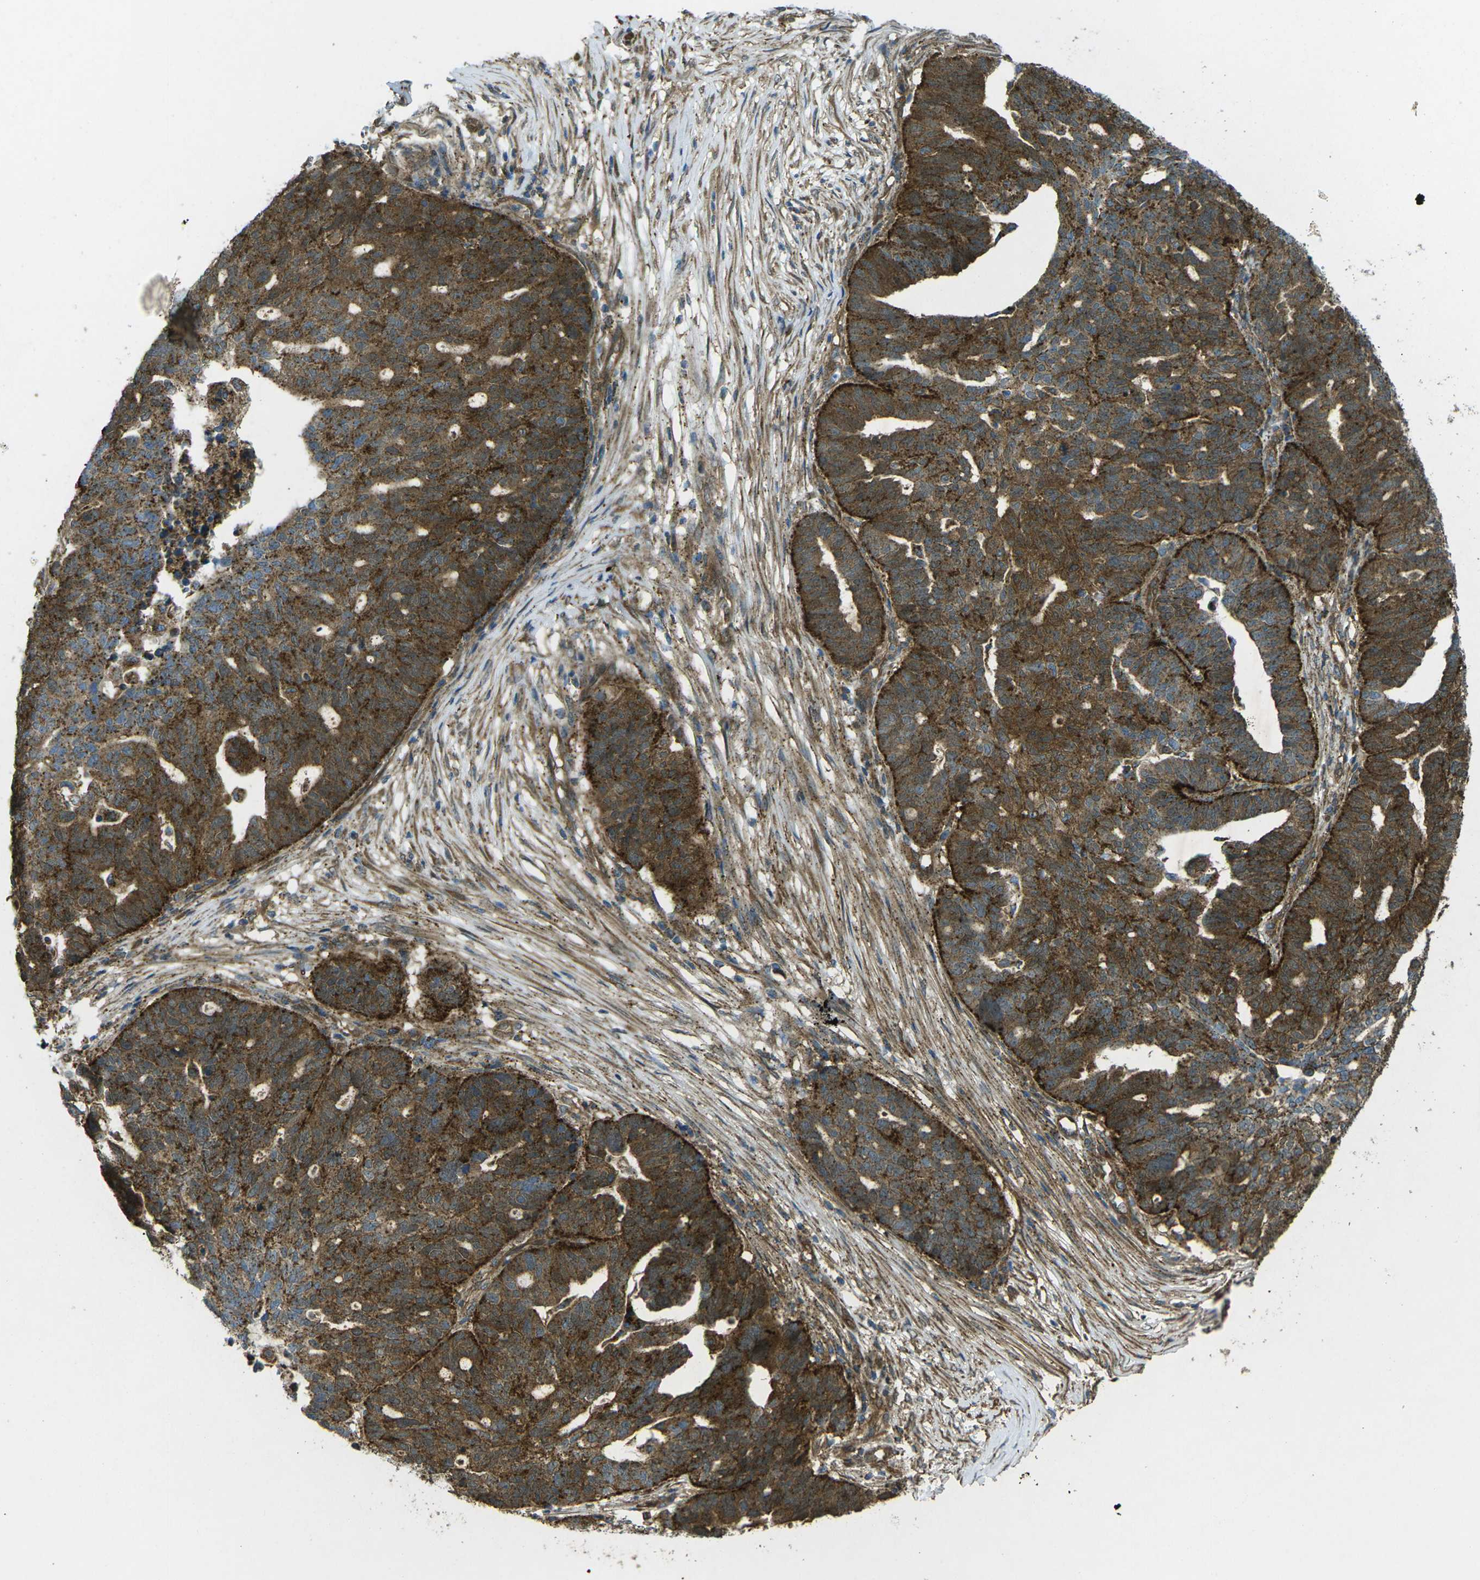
{"staining": {"intensity": "strong", "quantity": ">75%", "location": "cytoplasmic/membranous"}, "tissue": "ovarian cancer", "cell_type": "Tumor cells", "image_type": "cancer", "snomed": [{"axis": "morphology", "description": "Cystadenocarcinoma, serous, NOS"}, {"axis": "topography", "description": "Ovary"}], "caption": "Protein expression analysis of human serous cystadenocarcinoma (ovarian) reveals strong cytoplasmic/membranous staining in approximately >75% of tumor cells.", "gene": "CHMP3", "patient": {"sex": "female", "age": 59}}